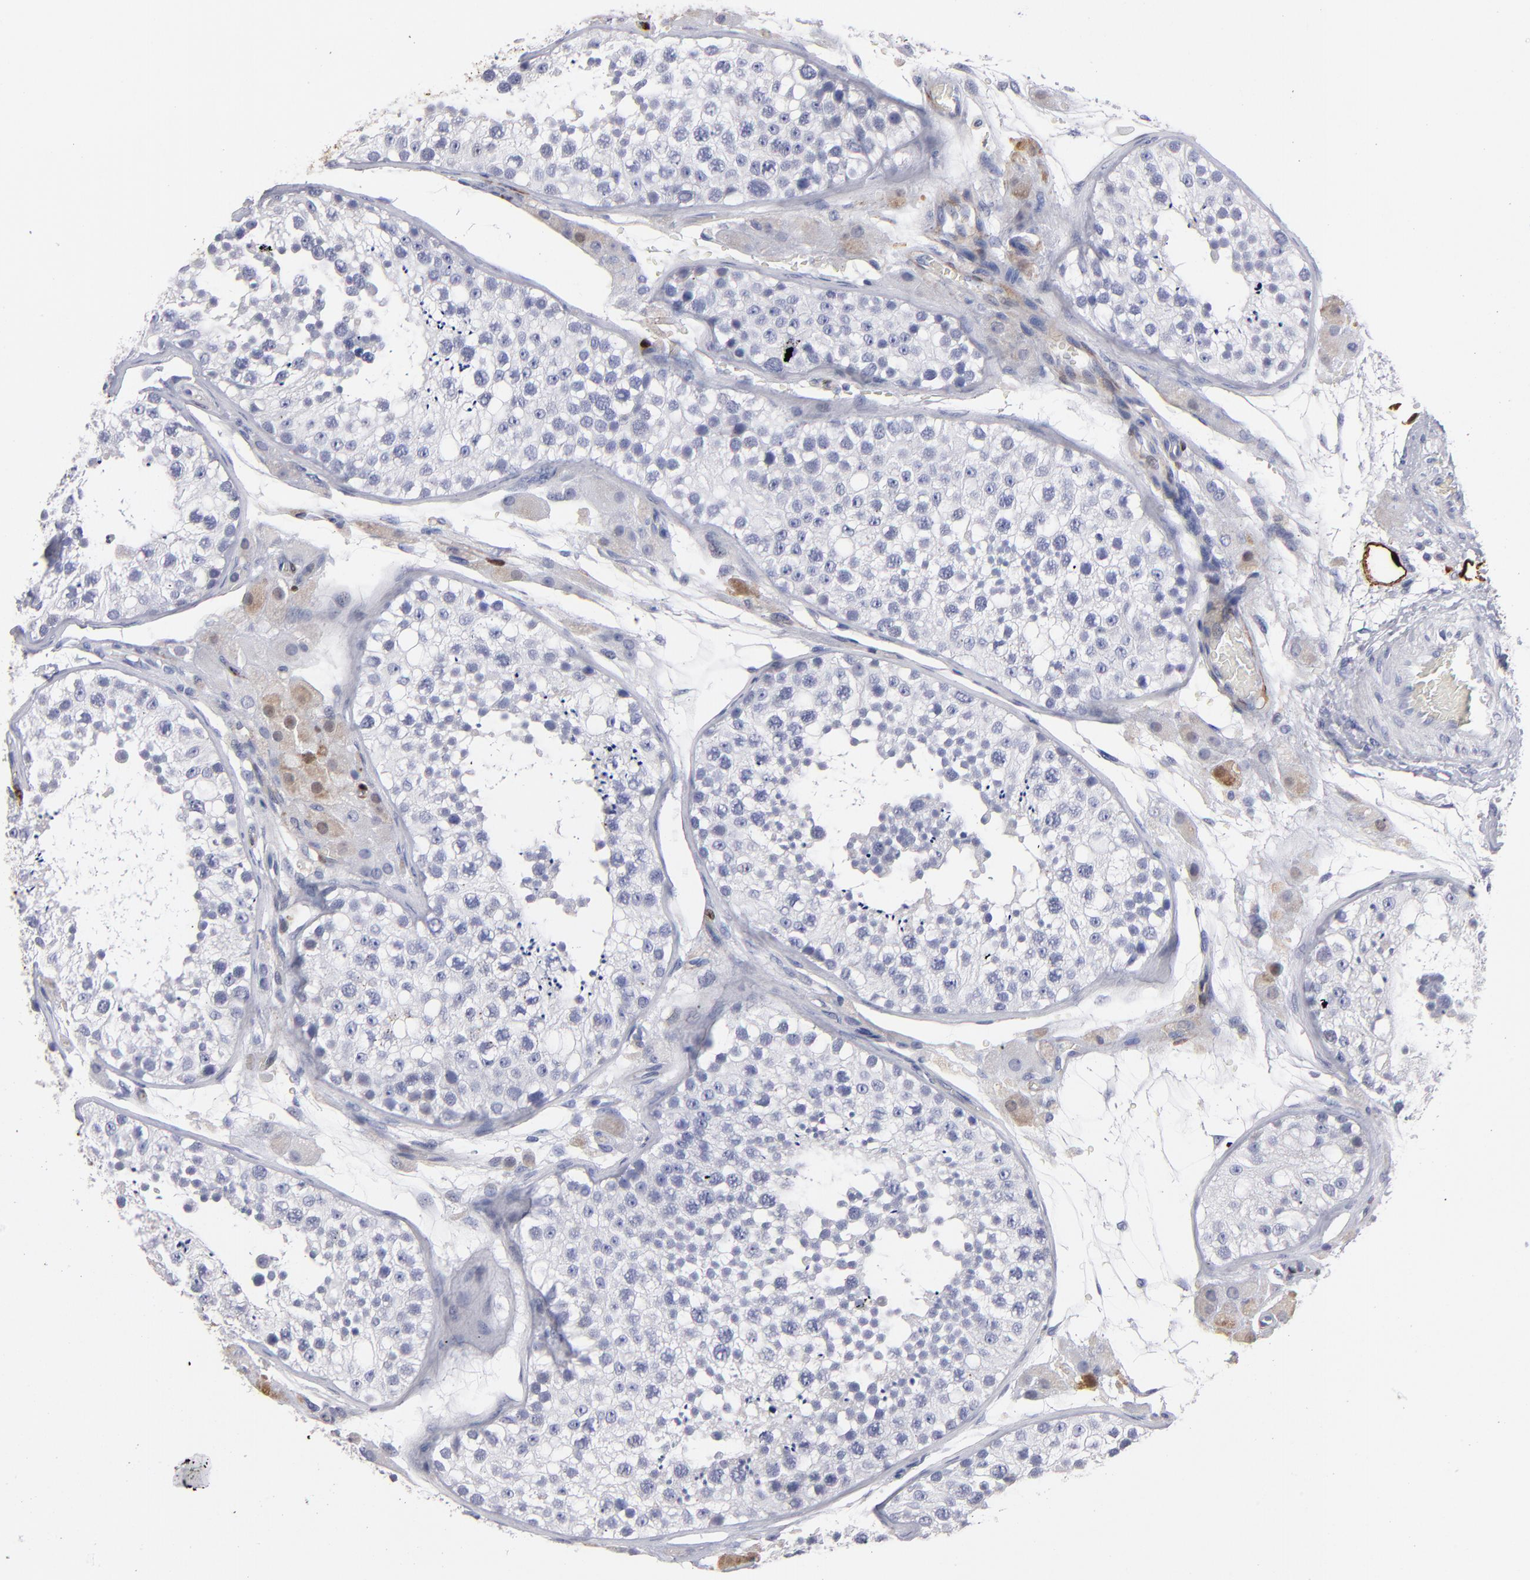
{"staining": {"intensity": "negative", "quantity": "none", "location": "none"}, "tissue": "testis", "cell_type": "Cells in seminiferous ducts", "image_type": "normal", "snomed": [{"axis": "morphology", "description": "Normal tissue, NOS"}, {"axis": "topography", "description": "Testis"}], "caption": "Immunohistochemistry of benign human testis reveals no expression in cells in seminiferous ducts. (Brightfield microscopy of DAB IHC at high magnification).", "gene": "FABP4", "patient": {"sex": "male", "age": 26}}